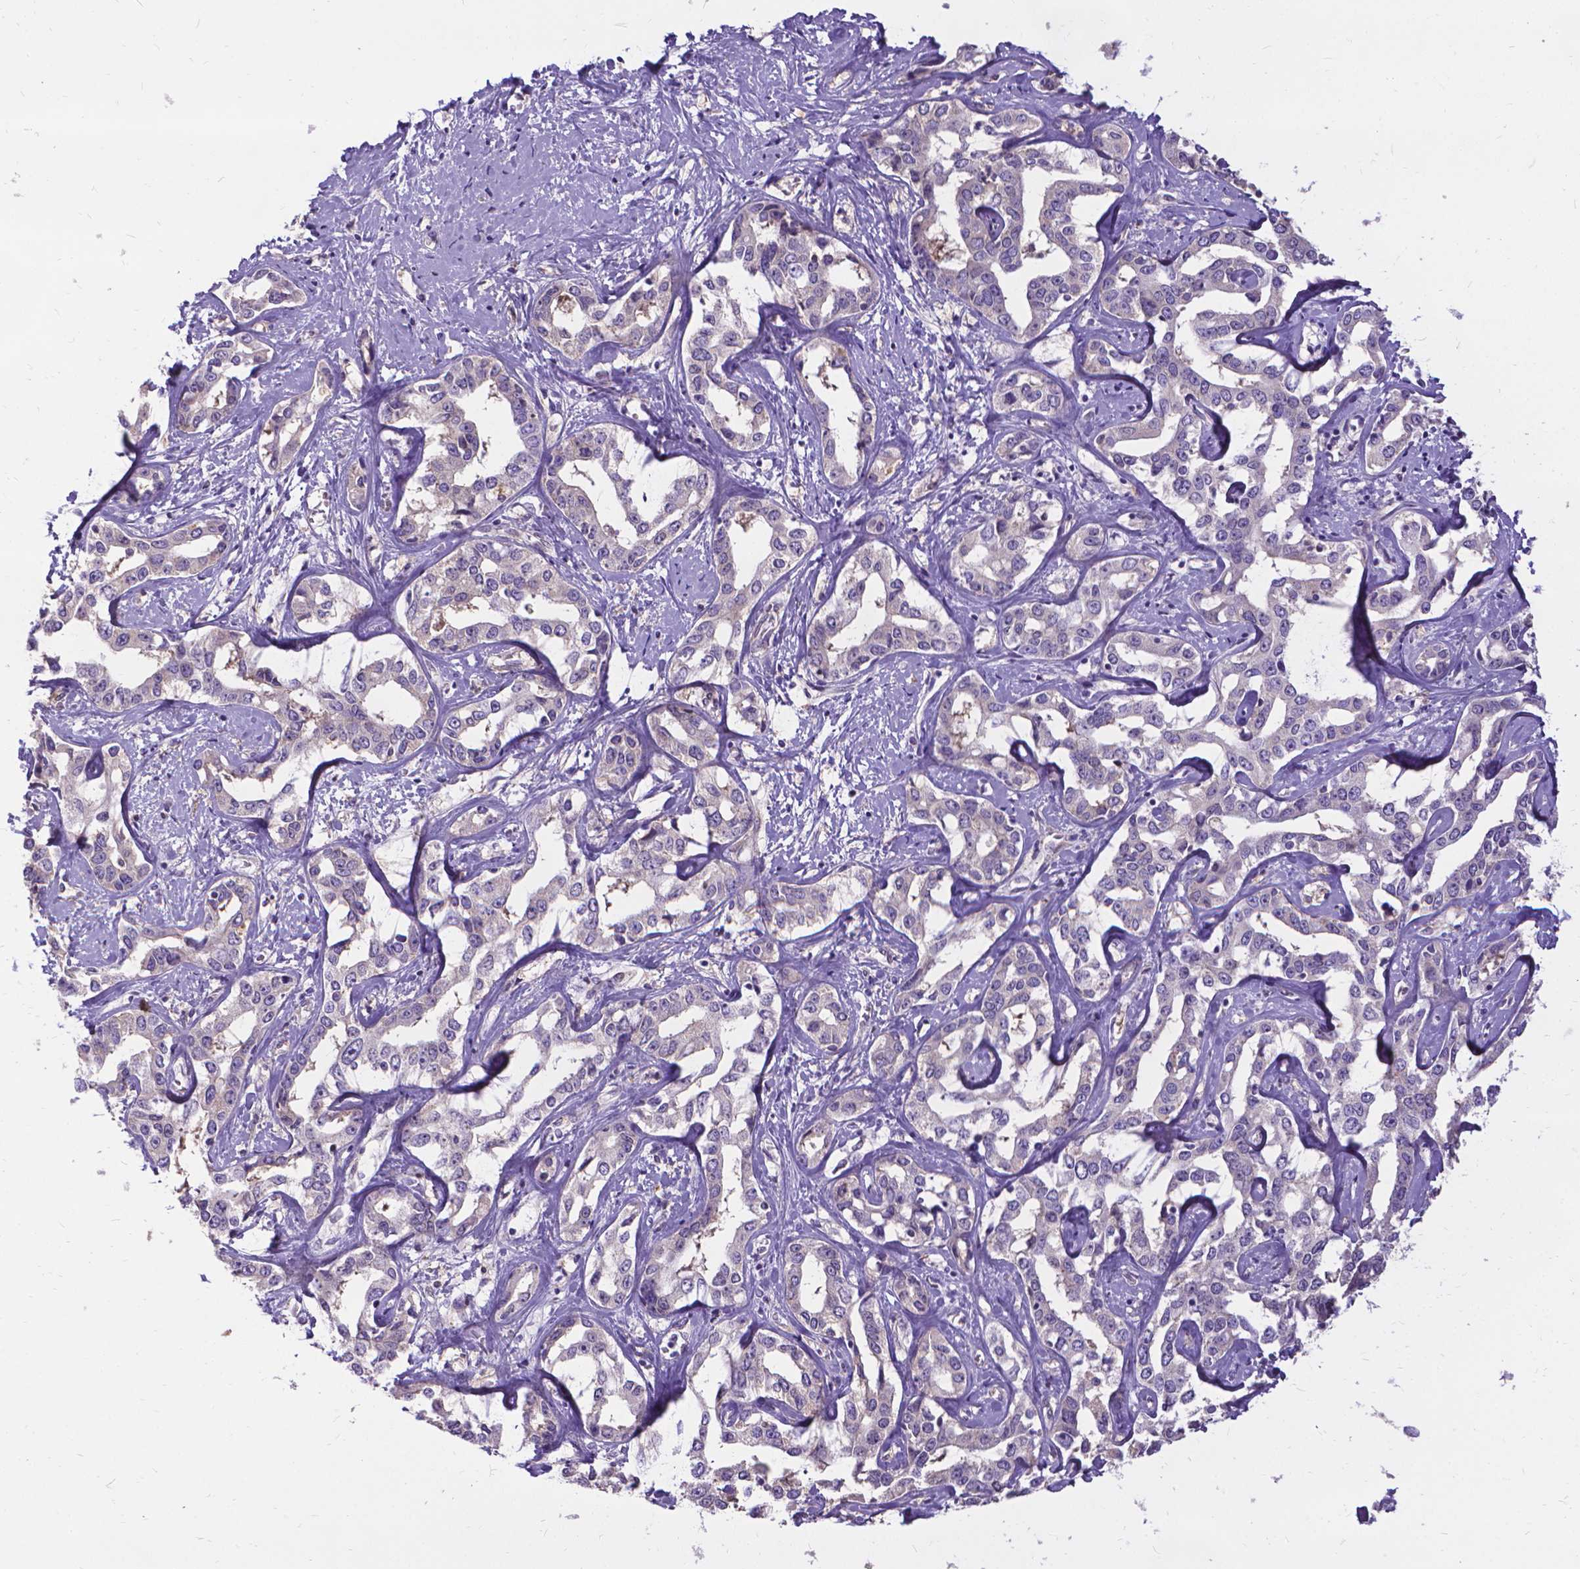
{"staining": {"intensity": "negative", "quantity": "none", "location": "none"}, "tissue": "liver cancer", "cell_type": "Tumor cells", "image_type": "cancer", "snomed": [{"axis": "morphology", "description": "Cholangiocarcinoma"}, {"axis": "topography", "description": "Liver"}], "caption": "This is an immunohistochemistry (IHC) histopathology image of human liver cancer (cholangiocarcinoma). There is no staining in tumor cells.", "gene": "CFAP299", "patient": {"sex": "male", "age": 59}}